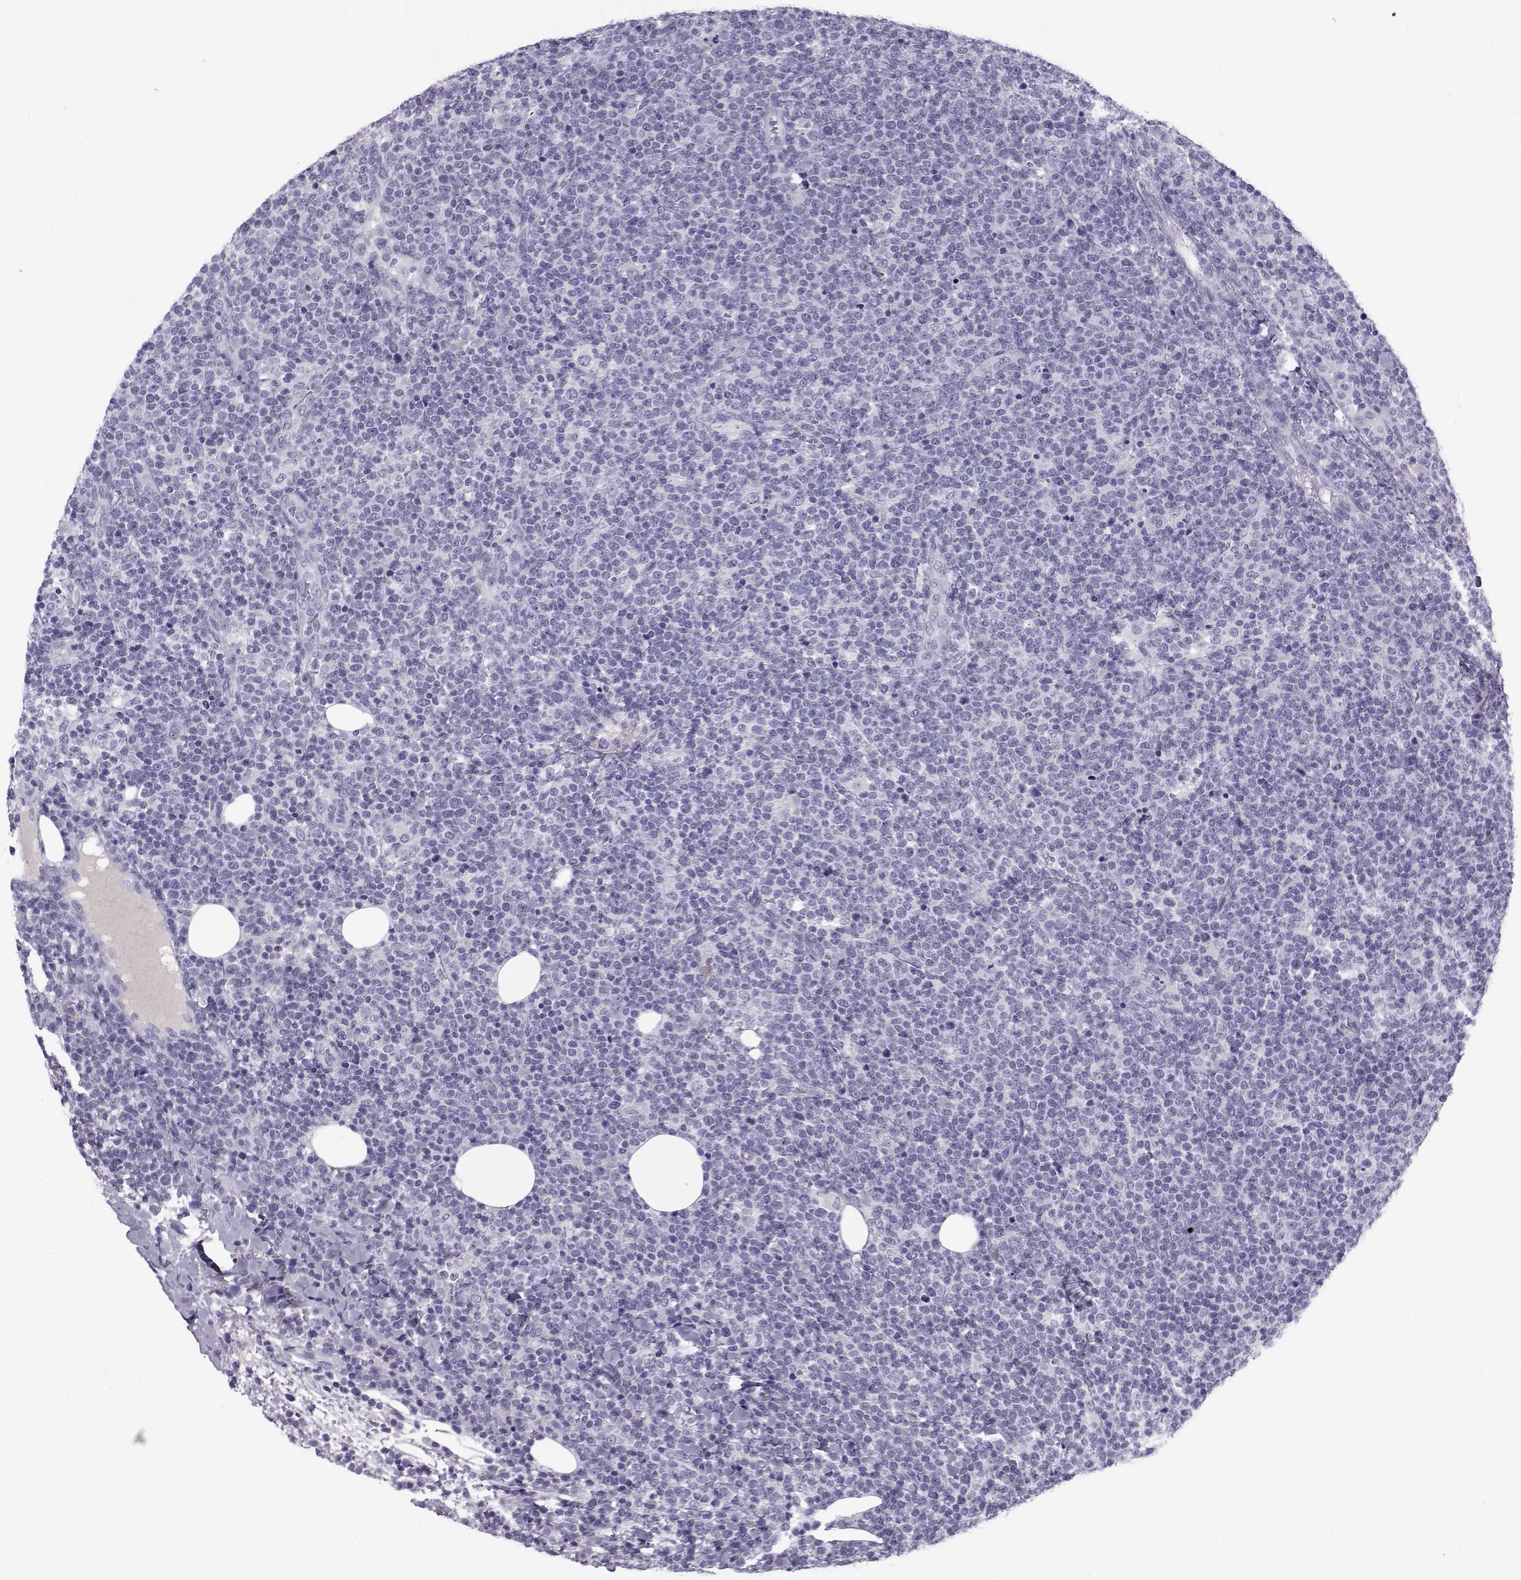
{"staining": {"intensity": "negative", "quantity": "none", "location": "none"}, "tissue": "lymphoma", "cell_type": "Tumor cells", "image_type": "cancer", "snomed": [{"axis": "morphology", "description": "Malignant lymphoma, non-Hodgkin's type, High grade"}, {"axis": "topography", "description": "Lymph node"}], "caption": "Protein analysis of malignant lymphoma, non-Hodgkin's type (high-grade) shows no significant positivity in tumor cells.", "gene": "ARMC2", "patient": {"sex": "male", "age": 61}}